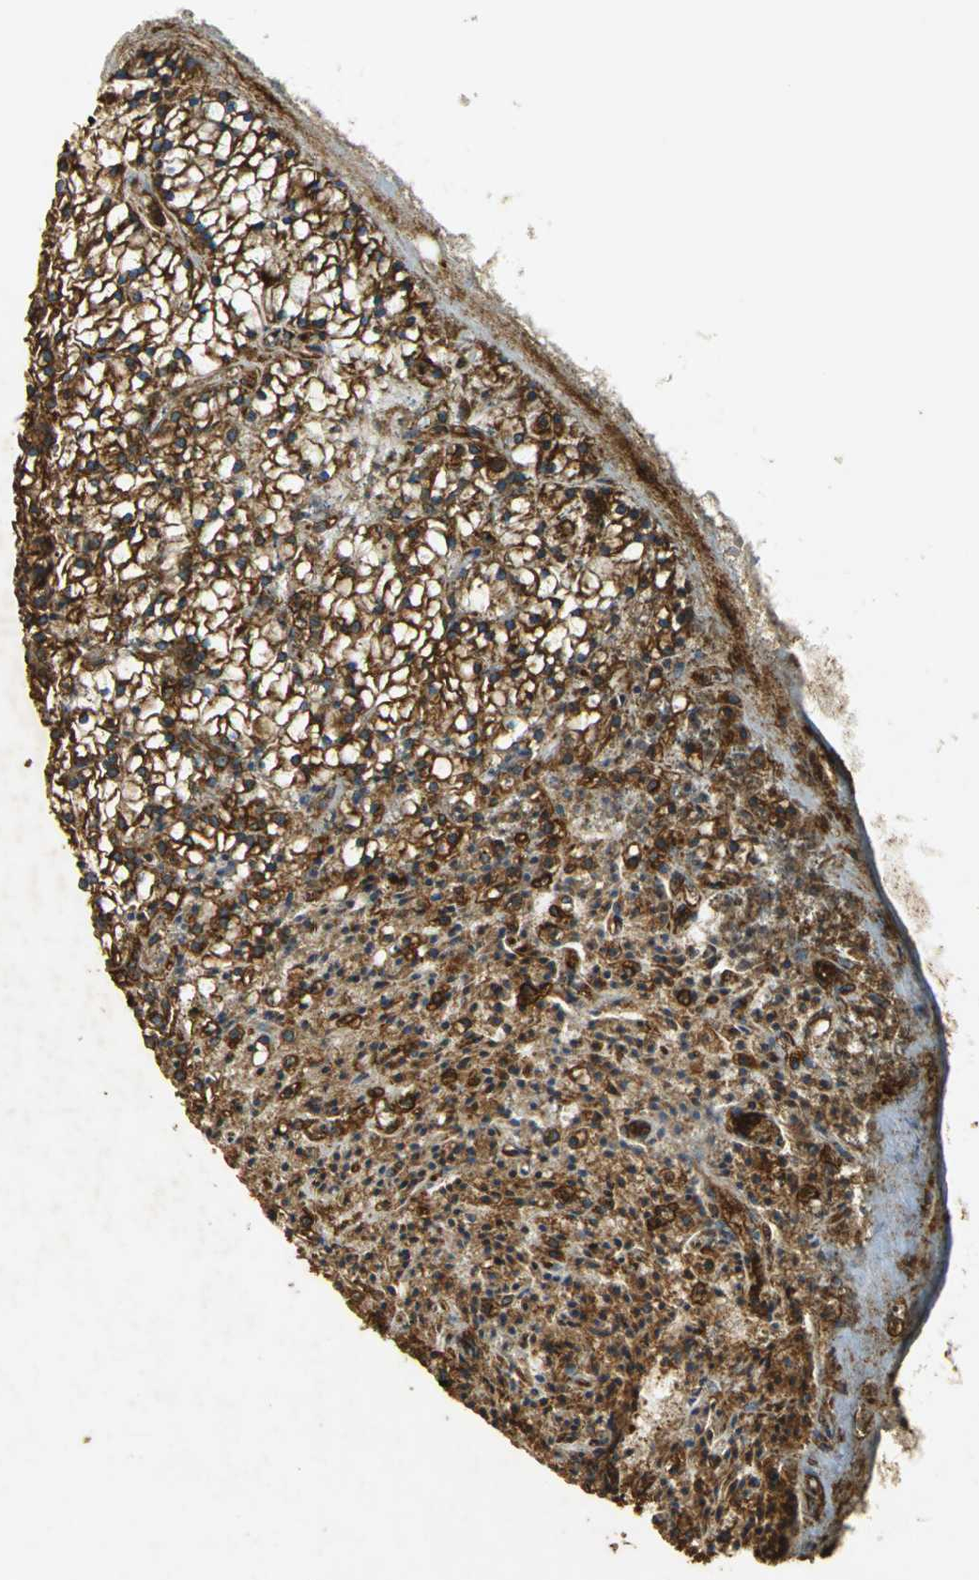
{"staining": {"intensity": "strong", "quantity": ">75%", "location": "cytoplasmic/membranous"}, "tissue": "parathyroid gland", "cell_type": "Glandular cells", "image_type": "normal", "snomed": [{"axis": "morphology", "description": "Normal tissue, NOS"}, {"axis": "topography", "description": "Parathyroid gland"}], "caption": "The photomicrograph demonstrates staining of unremarkable parathyroid gland, revealing strong cytoplasmic/membranous protein positivity (brown color) within glandular cells.", "gene": "HSP90B1", "patient": {"sex": "female", "age": 63}}